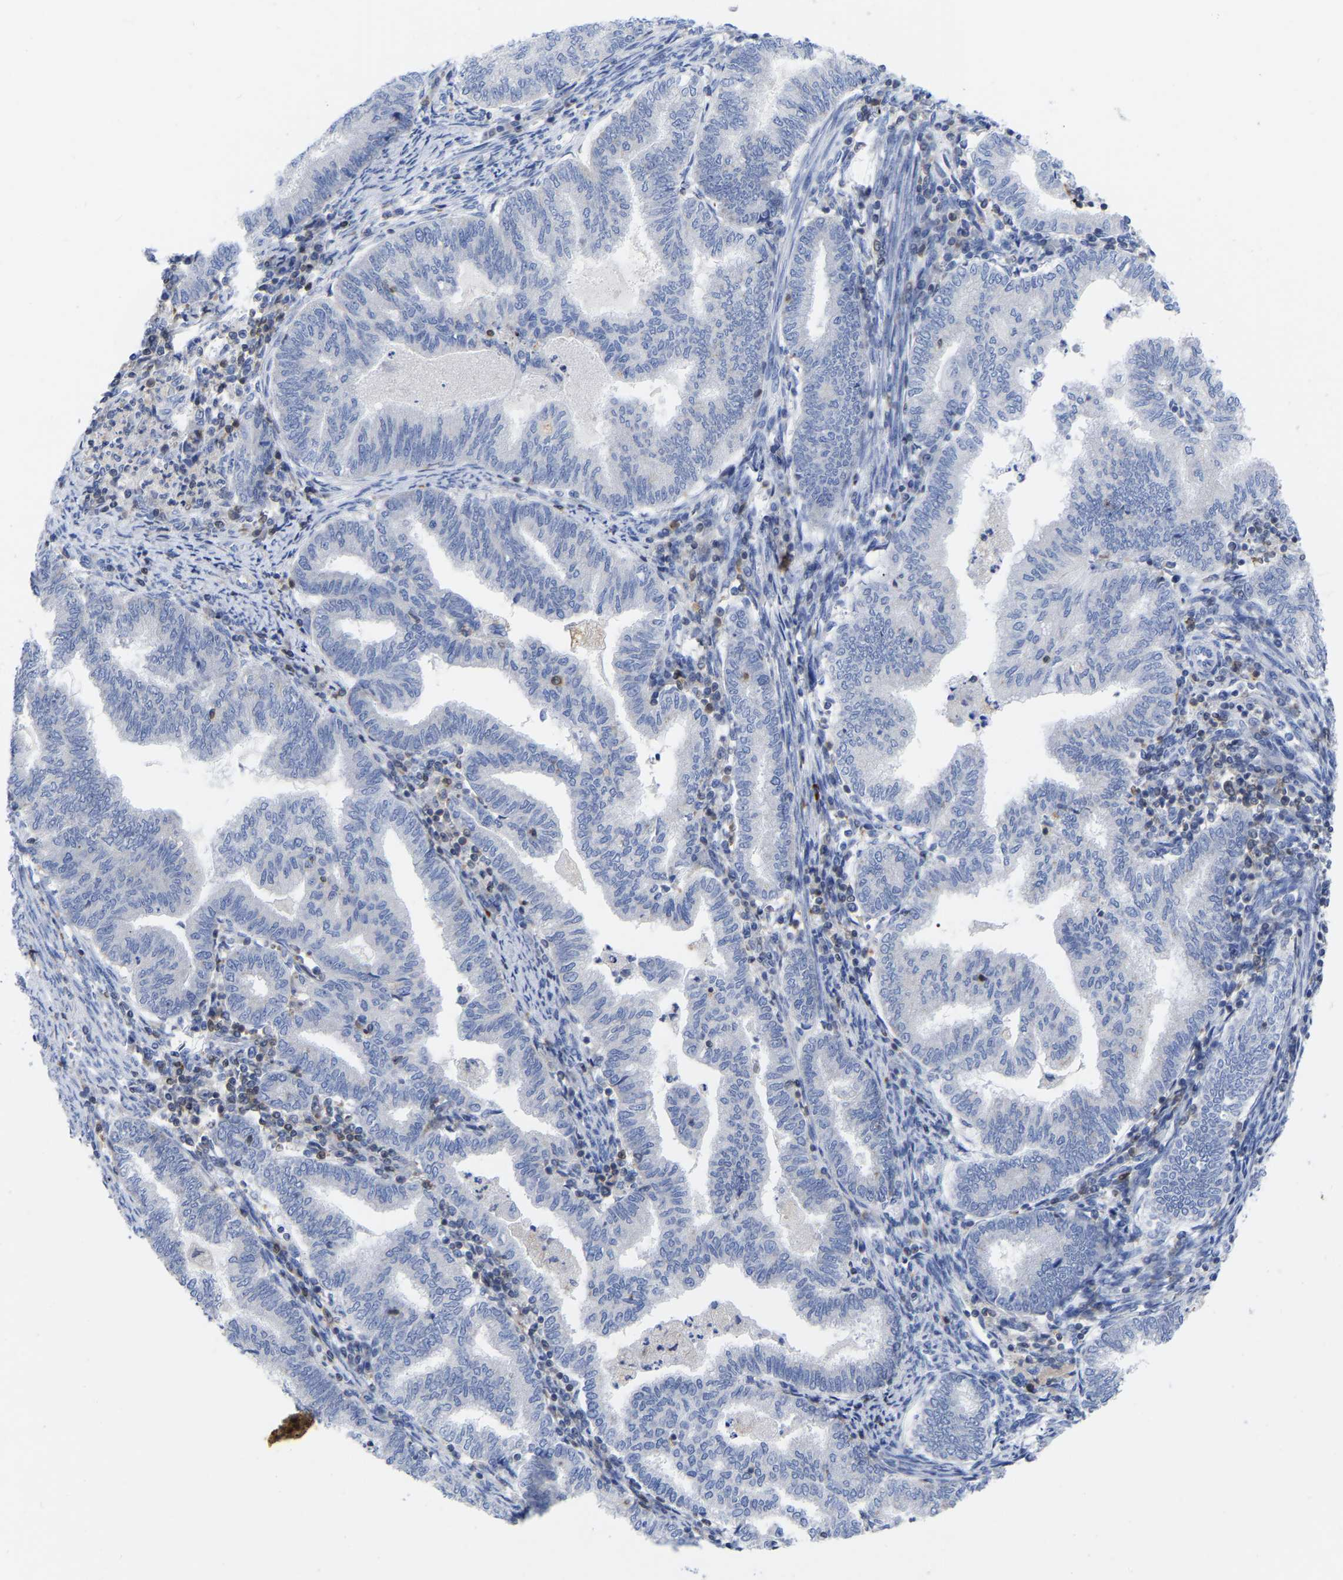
{"staining": {"intensity": "negative", "quantity": "none", "location": "none"}, "tissue": "endometrial cancer", "cell_type": "Tumor cells", "image_type": "cancer", "snomed": [{"axis": "morphology", "description": "Polyp, NOS"}, {"axis": "morphology", "description": "Adenocarcinoma, NOS"}, {"axis": "morphology", "description": "Adenoma, NOS"}, {"axis": "topography", "description": "Endometrium"}], "caption": "DAB (3,3'-diaminobenzidine) immunohistochemical staining of endometrial cancer (polyp) exhibits no significant expression in tumor cells.", "gene": "PTPN7", "patient": {"sex": "female", "age": 79}}